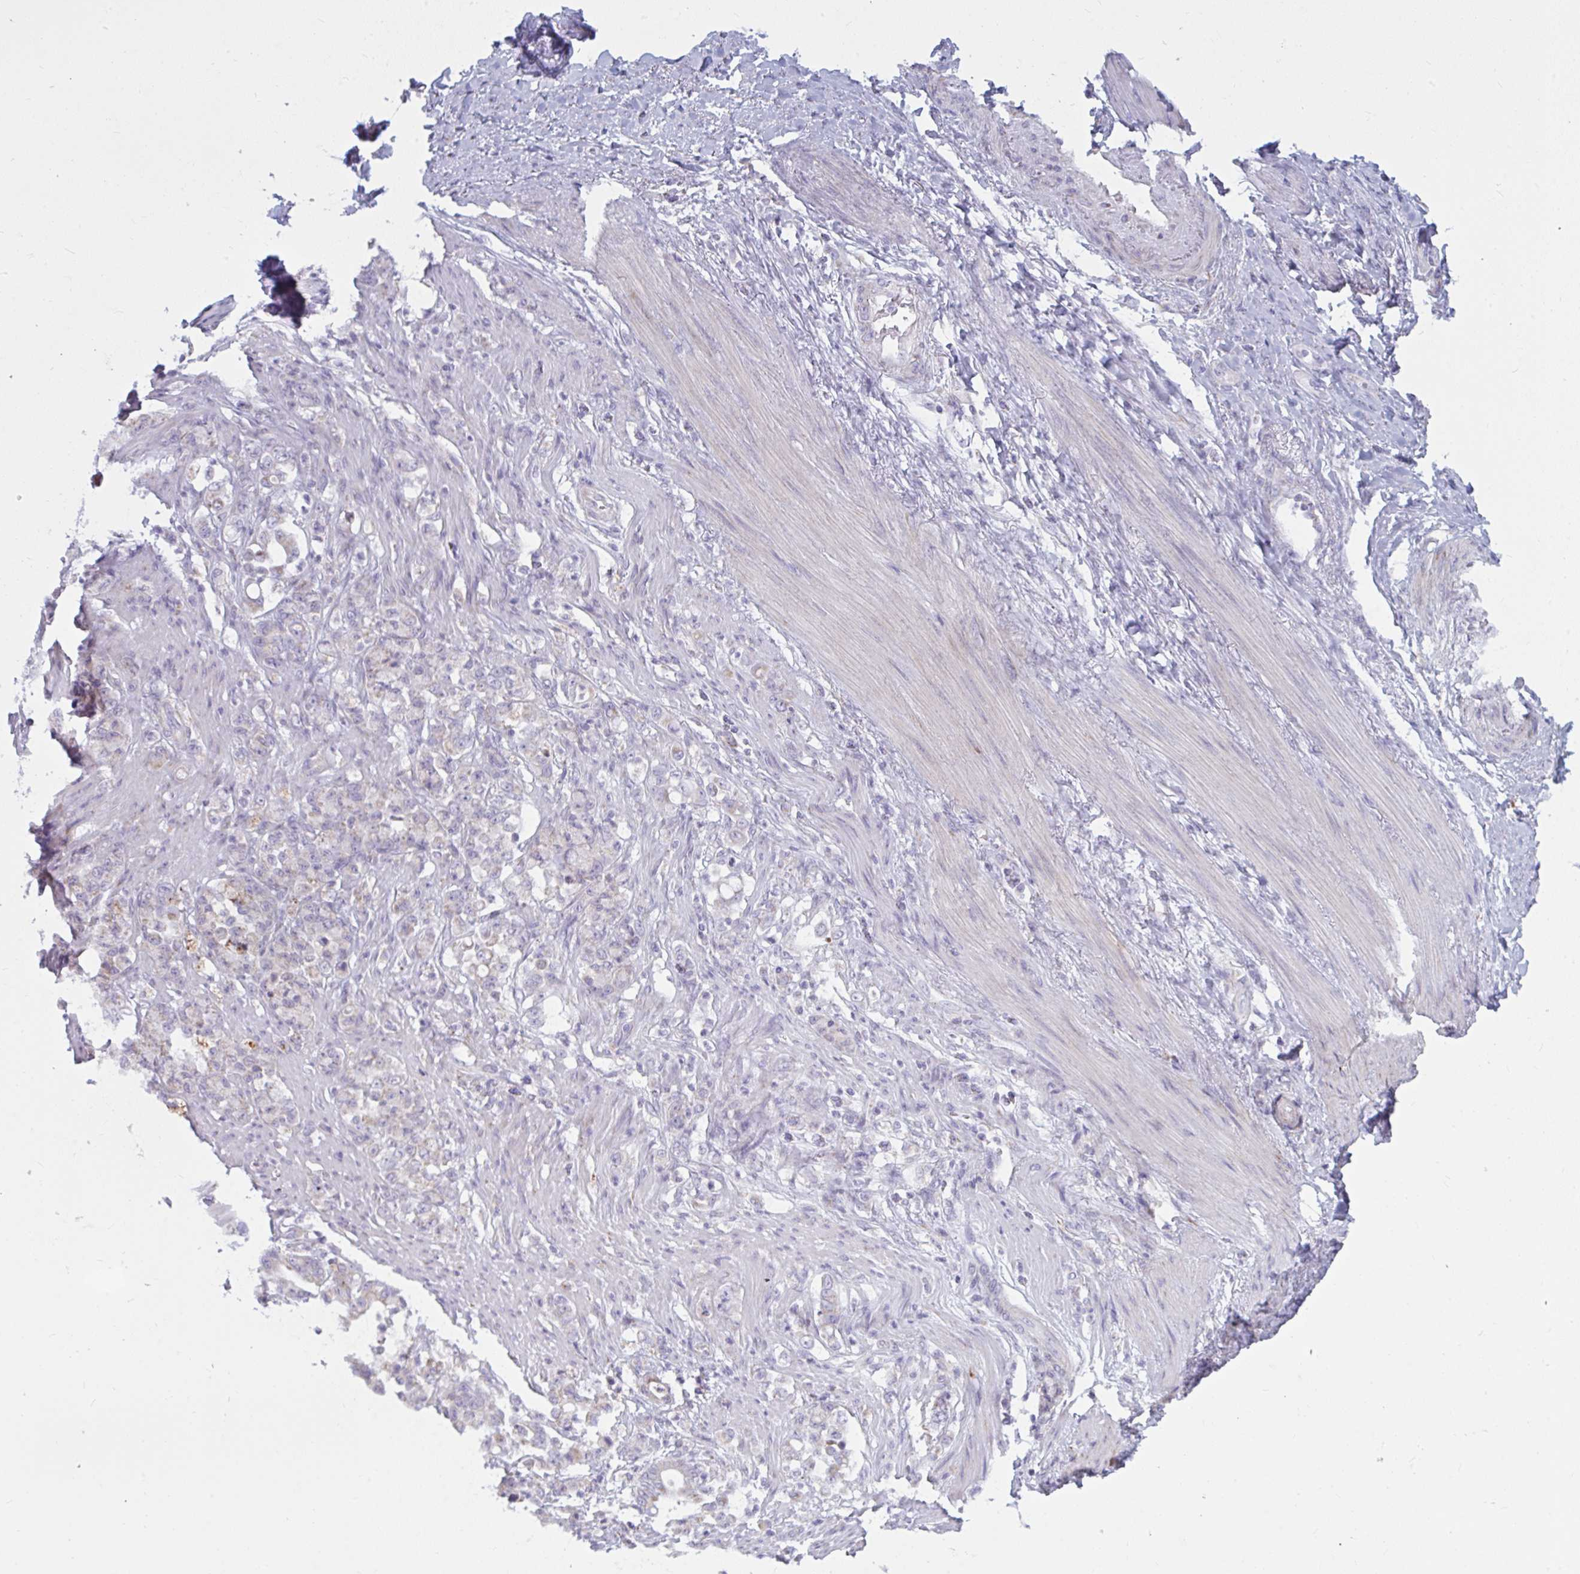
{"staining": {"intensity": "negative", "quantity": "none", "location": "none"}, "tissue": "stomach cancer", "cell_type": "Tumor cells", "image_type": "cancer", "snomed": [{"axis": "morphology", "description": "Normal tissue, NOS"}, {"axis": "morphology", "description": "Adenocarcinoma, NOS"}, {"axis": "topography", "description": "Stomach"}], "caption": "The histopathology image displays no staining of tumor cells in stomach cancer (adenocarcinoma).", "gene": "ATG9A", "patient": {"sex": "female", "age": 79}}